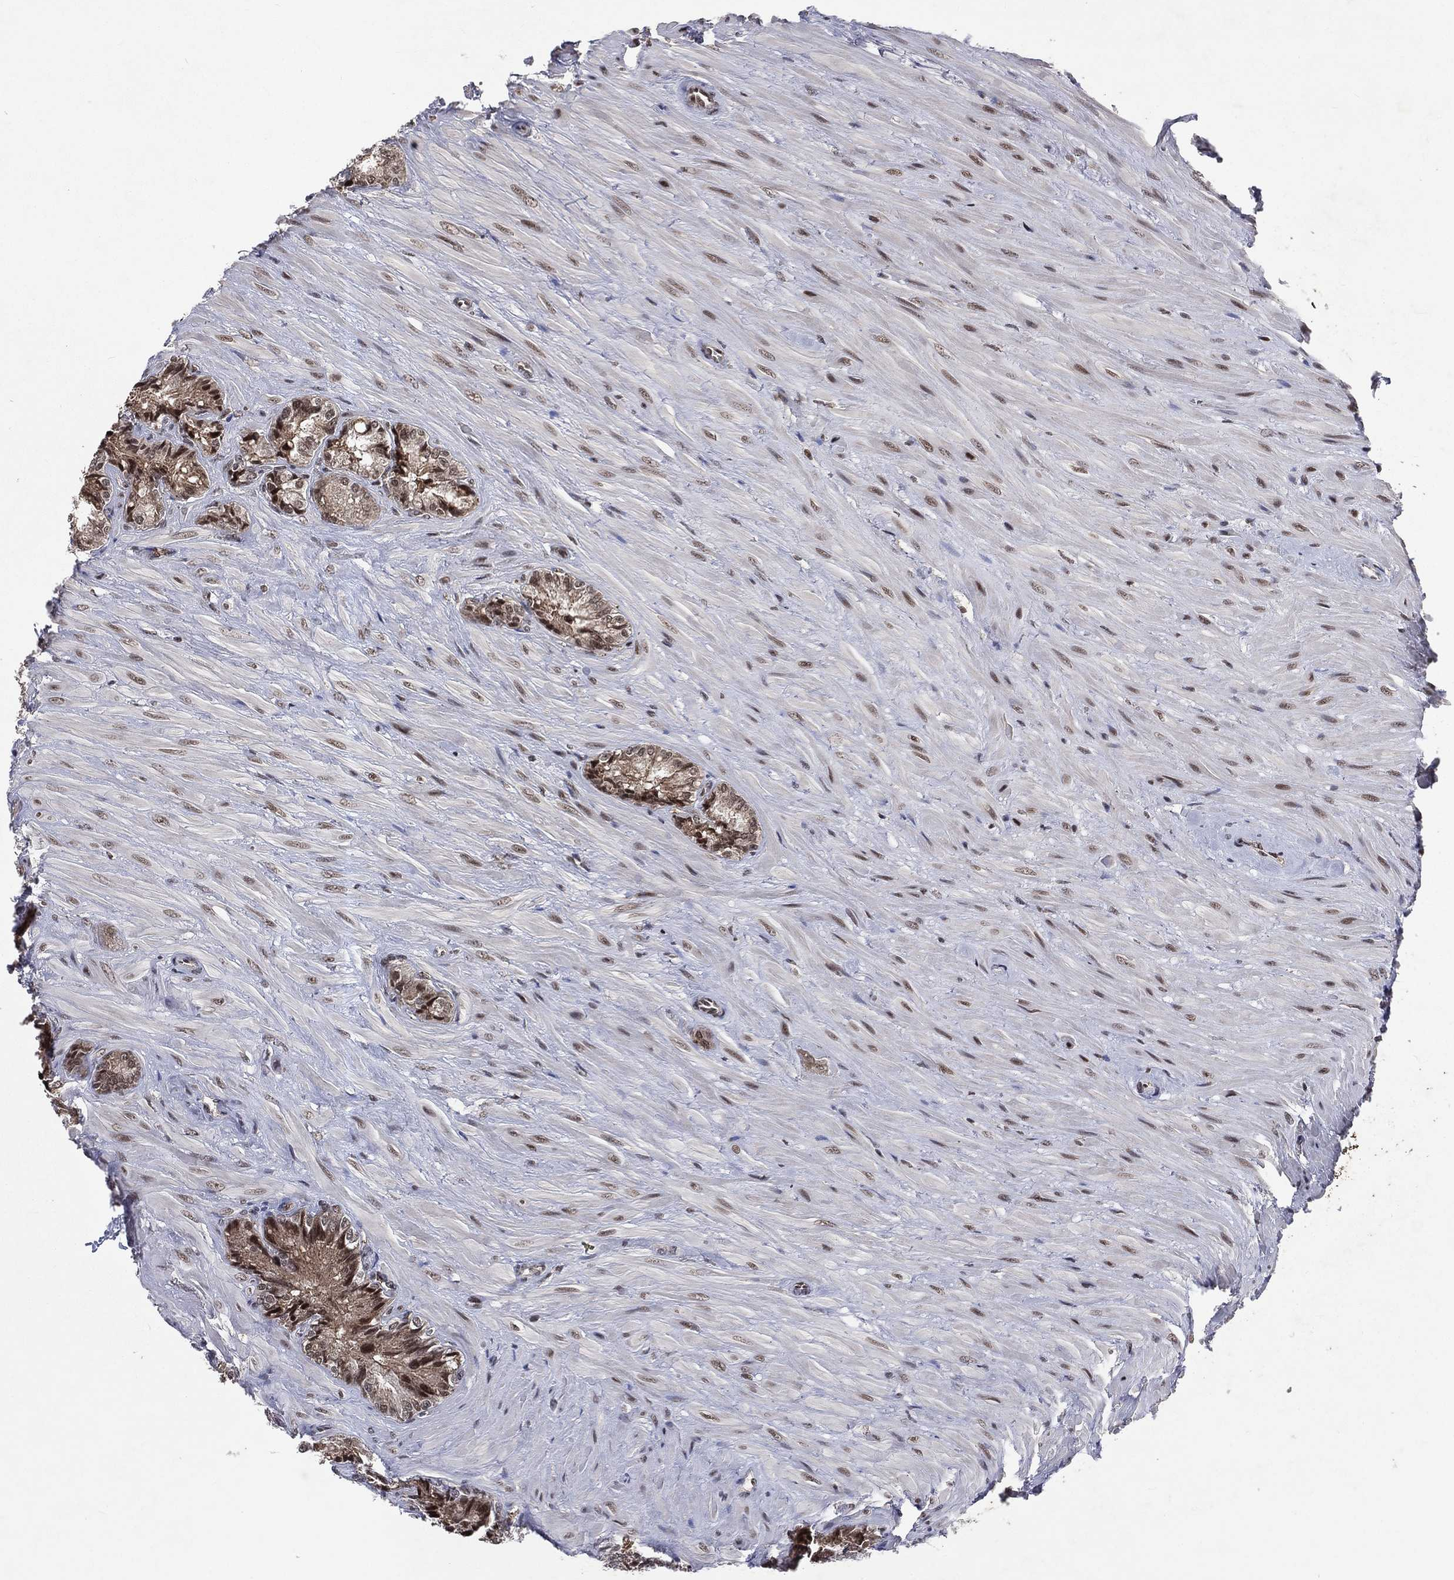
{"staining": {"intensity": "moderate", "quantity": "25%-75%", "location": "cytoplasmic/membranous,nuclear"}, "tissue": "seminal vesicle", "cell_type": "Glandular cells", "image_type": "normal", "snomed": [{"axis": "morphology", "description": "Normal tissue, NOS"}, {"axis": "topography", "description": "Seminal veicle"}], "caption": "Immunohistochemistry (IHC) image of benign seminal vesicle: seminal vesicle stained using IHC displays medium levels of moderate protein expression localized specifically in the cytoplasmic/membranous,nuclear of glandular cells, appearing as a cytoplasmic/membranous,nuclear brown color.", "gene": "DMAP1", "patient": {"sex": "male", "age": 68}}